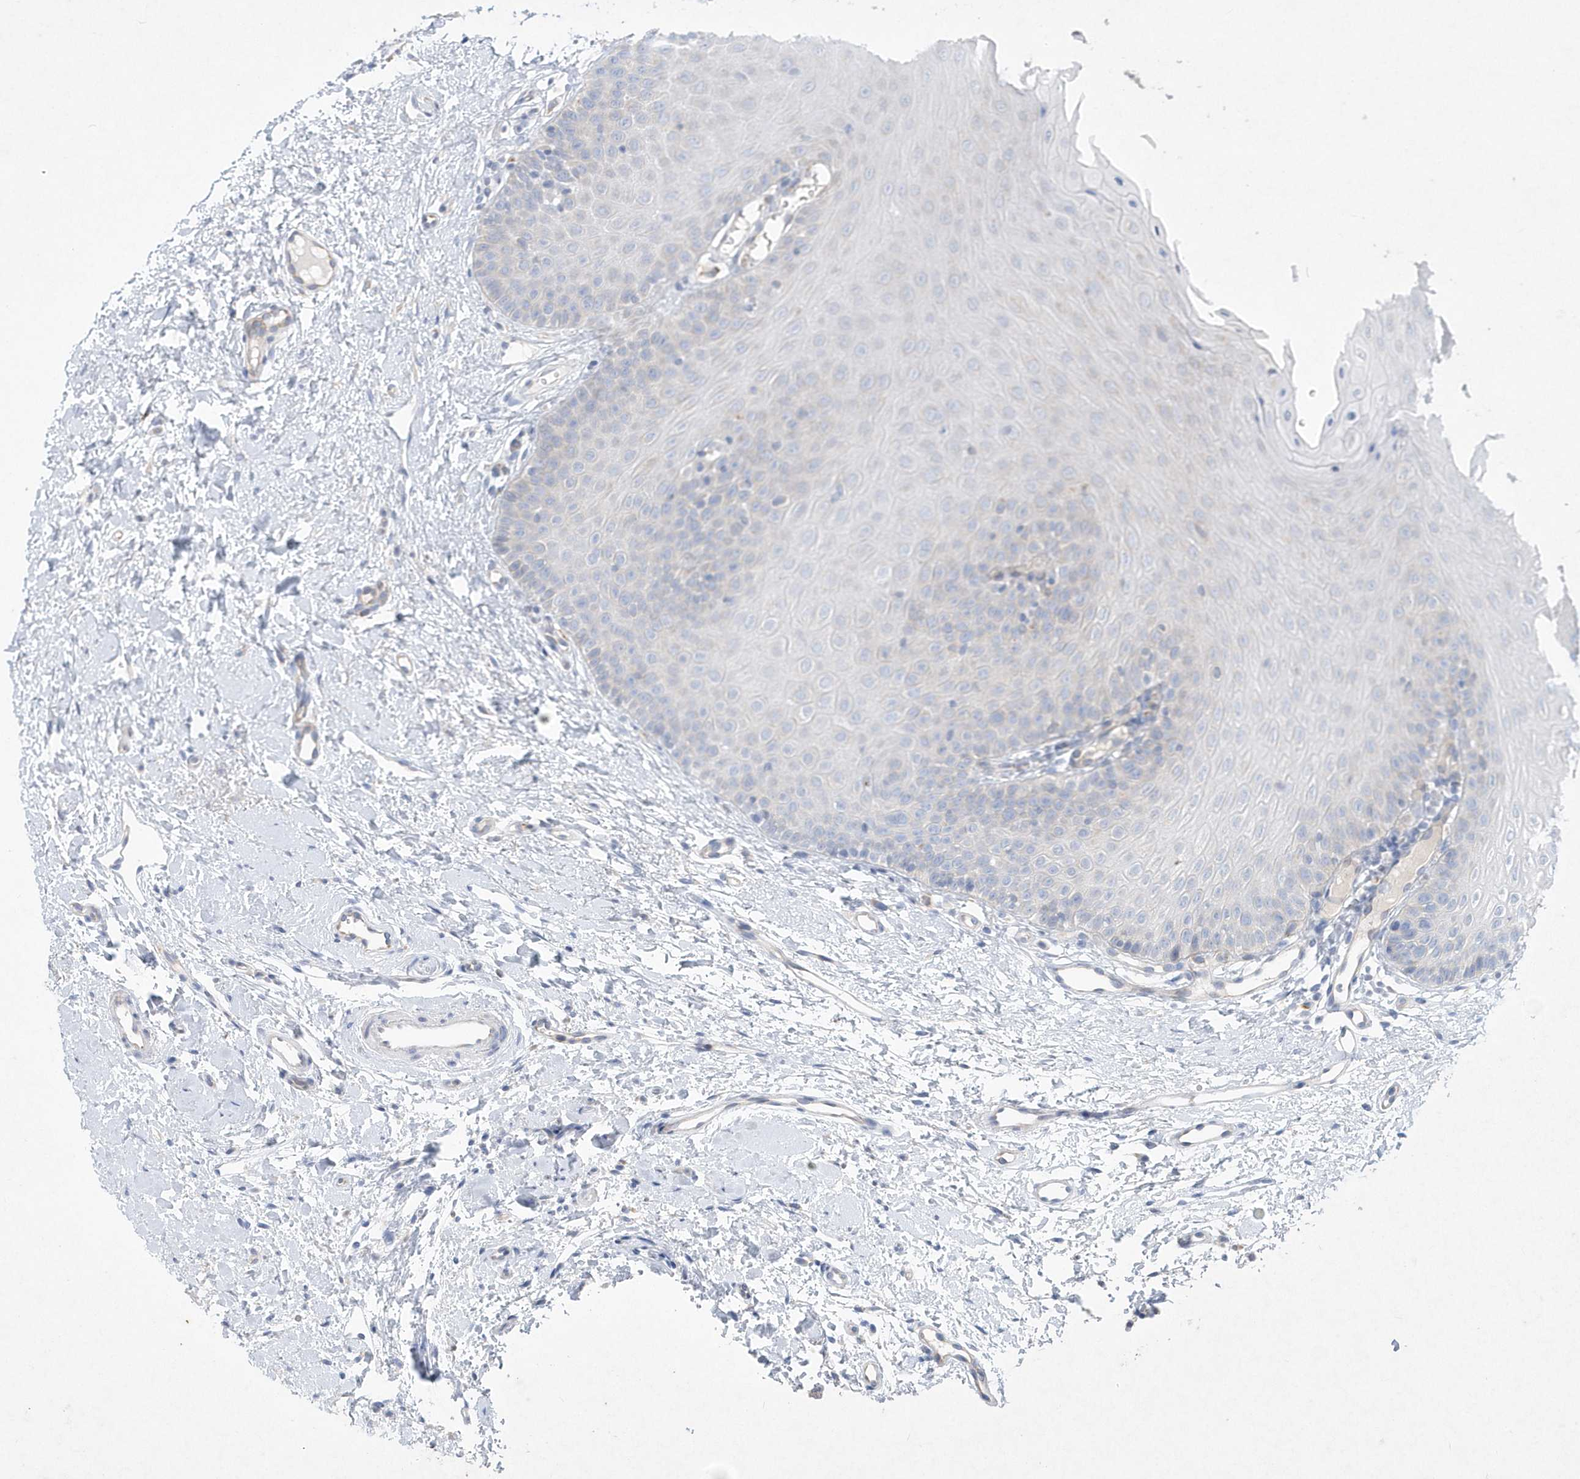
{"staining": {"intensity": "negative", "quantity": "none", "location": "none"}, "tissue": "oral mucosa", "cell_type": "Squamous epithelial cells", "image_type": "normal", "snomed": [{"axis": "morphology", "description": "Normal tissue, NOS"}, {"axis": "topography", "description": "Oral tissue"}], "caption": "Human oral mucosa stained for a protein using IHC displays no expression in squamous epithelial cells.", "gene": "DGAT1", "patient": {"sex": "female", "age": 68}}